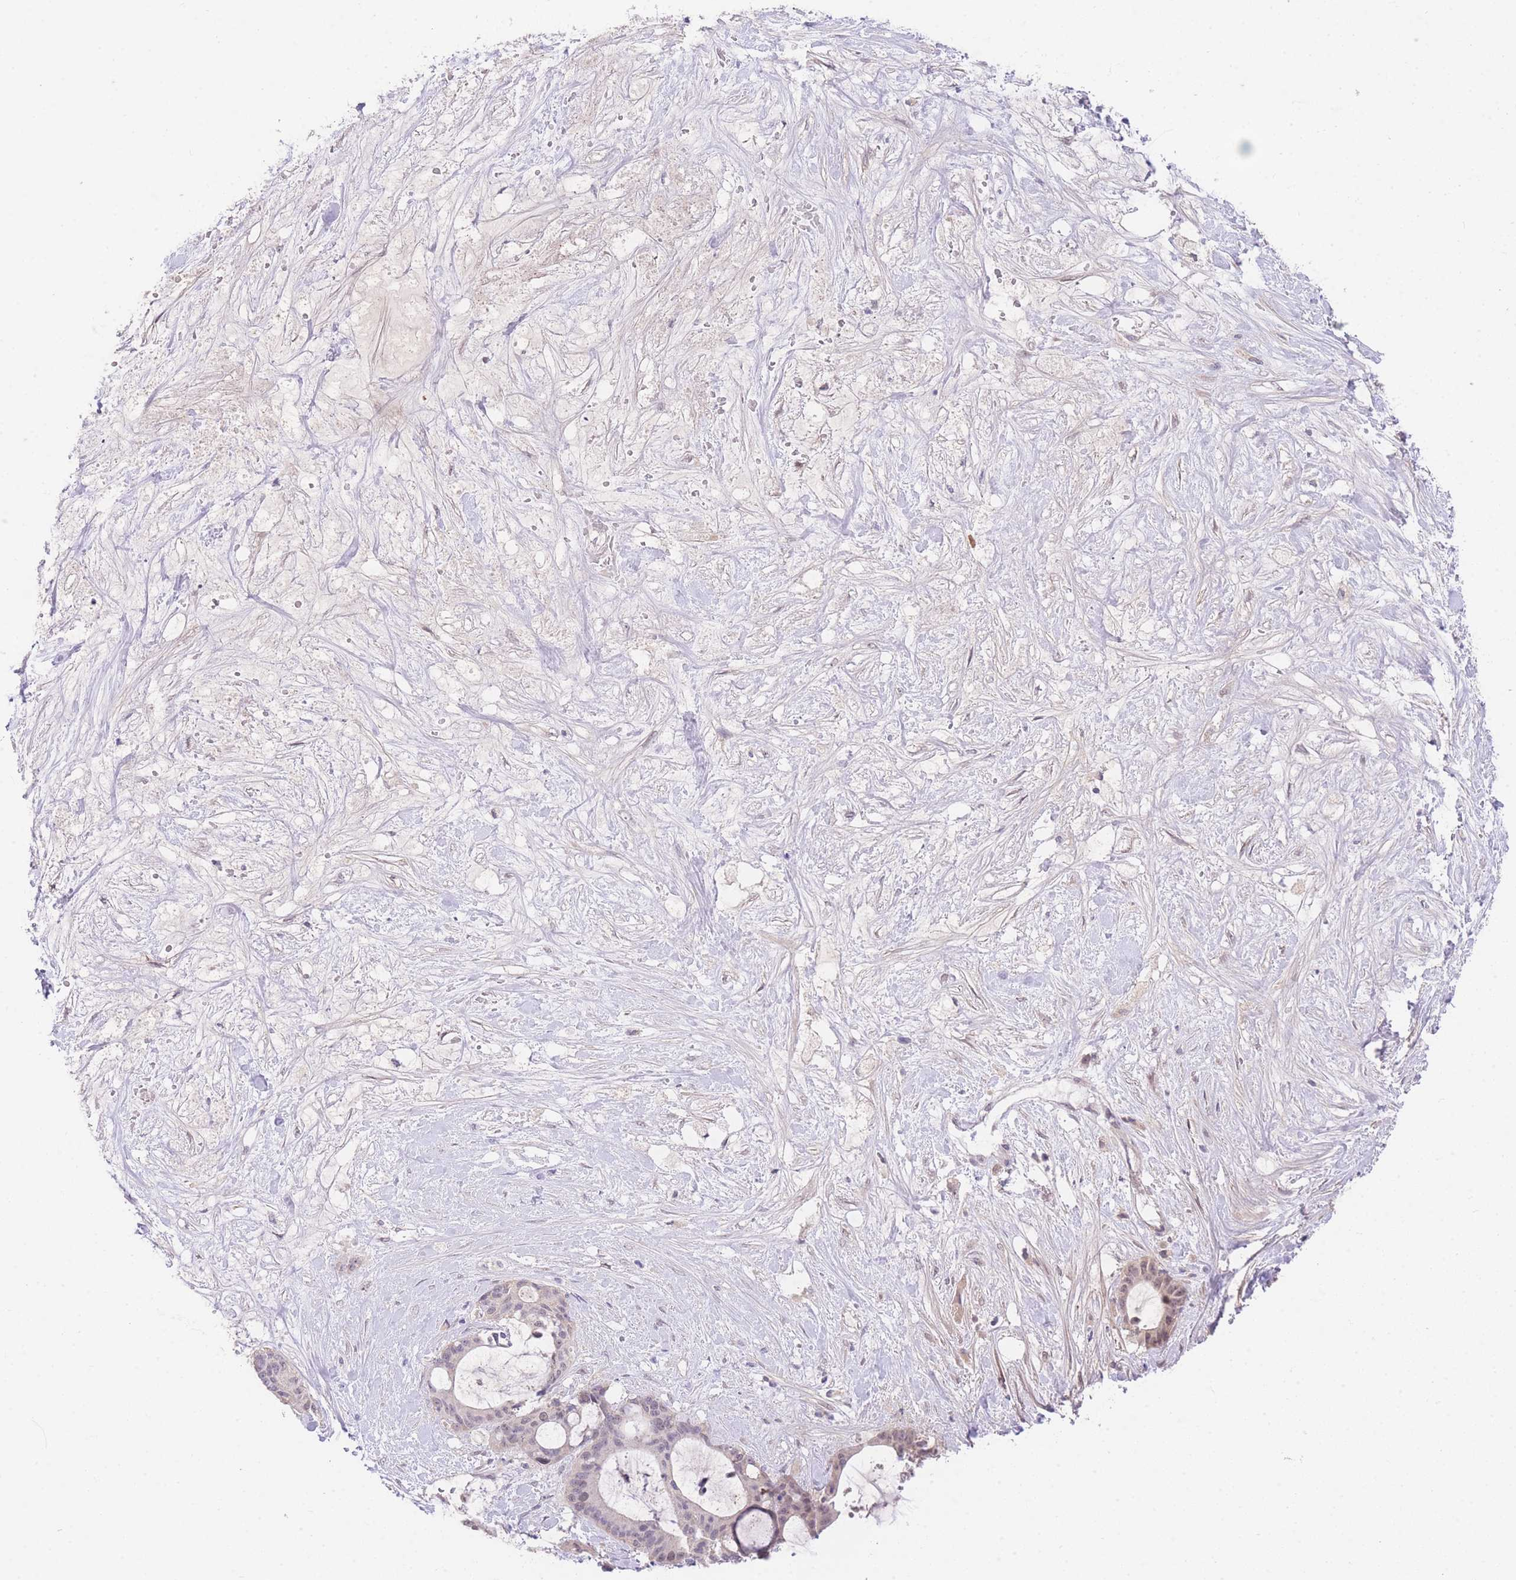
{"staining": {"intensity": "weak", "quantity": "<25%", "location": "nuclear"}, "tissue": "liver cancer", "cell_type": "Tumor cells", "image_type": "cancer", "snomed": [{"axis": "morphology", "description": "Normal tissue, NOS"}, {"axis": "morphology", "description": "Cholangiocarcinoma"}, {"axis": "topography", "description": "Liver"}, {"axis": "topography", "description": "Peripheral nerve tissue"}], "caption": "DAB (3,3'-diaminobenzidine) immunohistochemical staining of liver cancer reveals no significant expression in tumor cells.", "gene": "SLC25A33", "patient": {"sex": "female", "age": 73}}